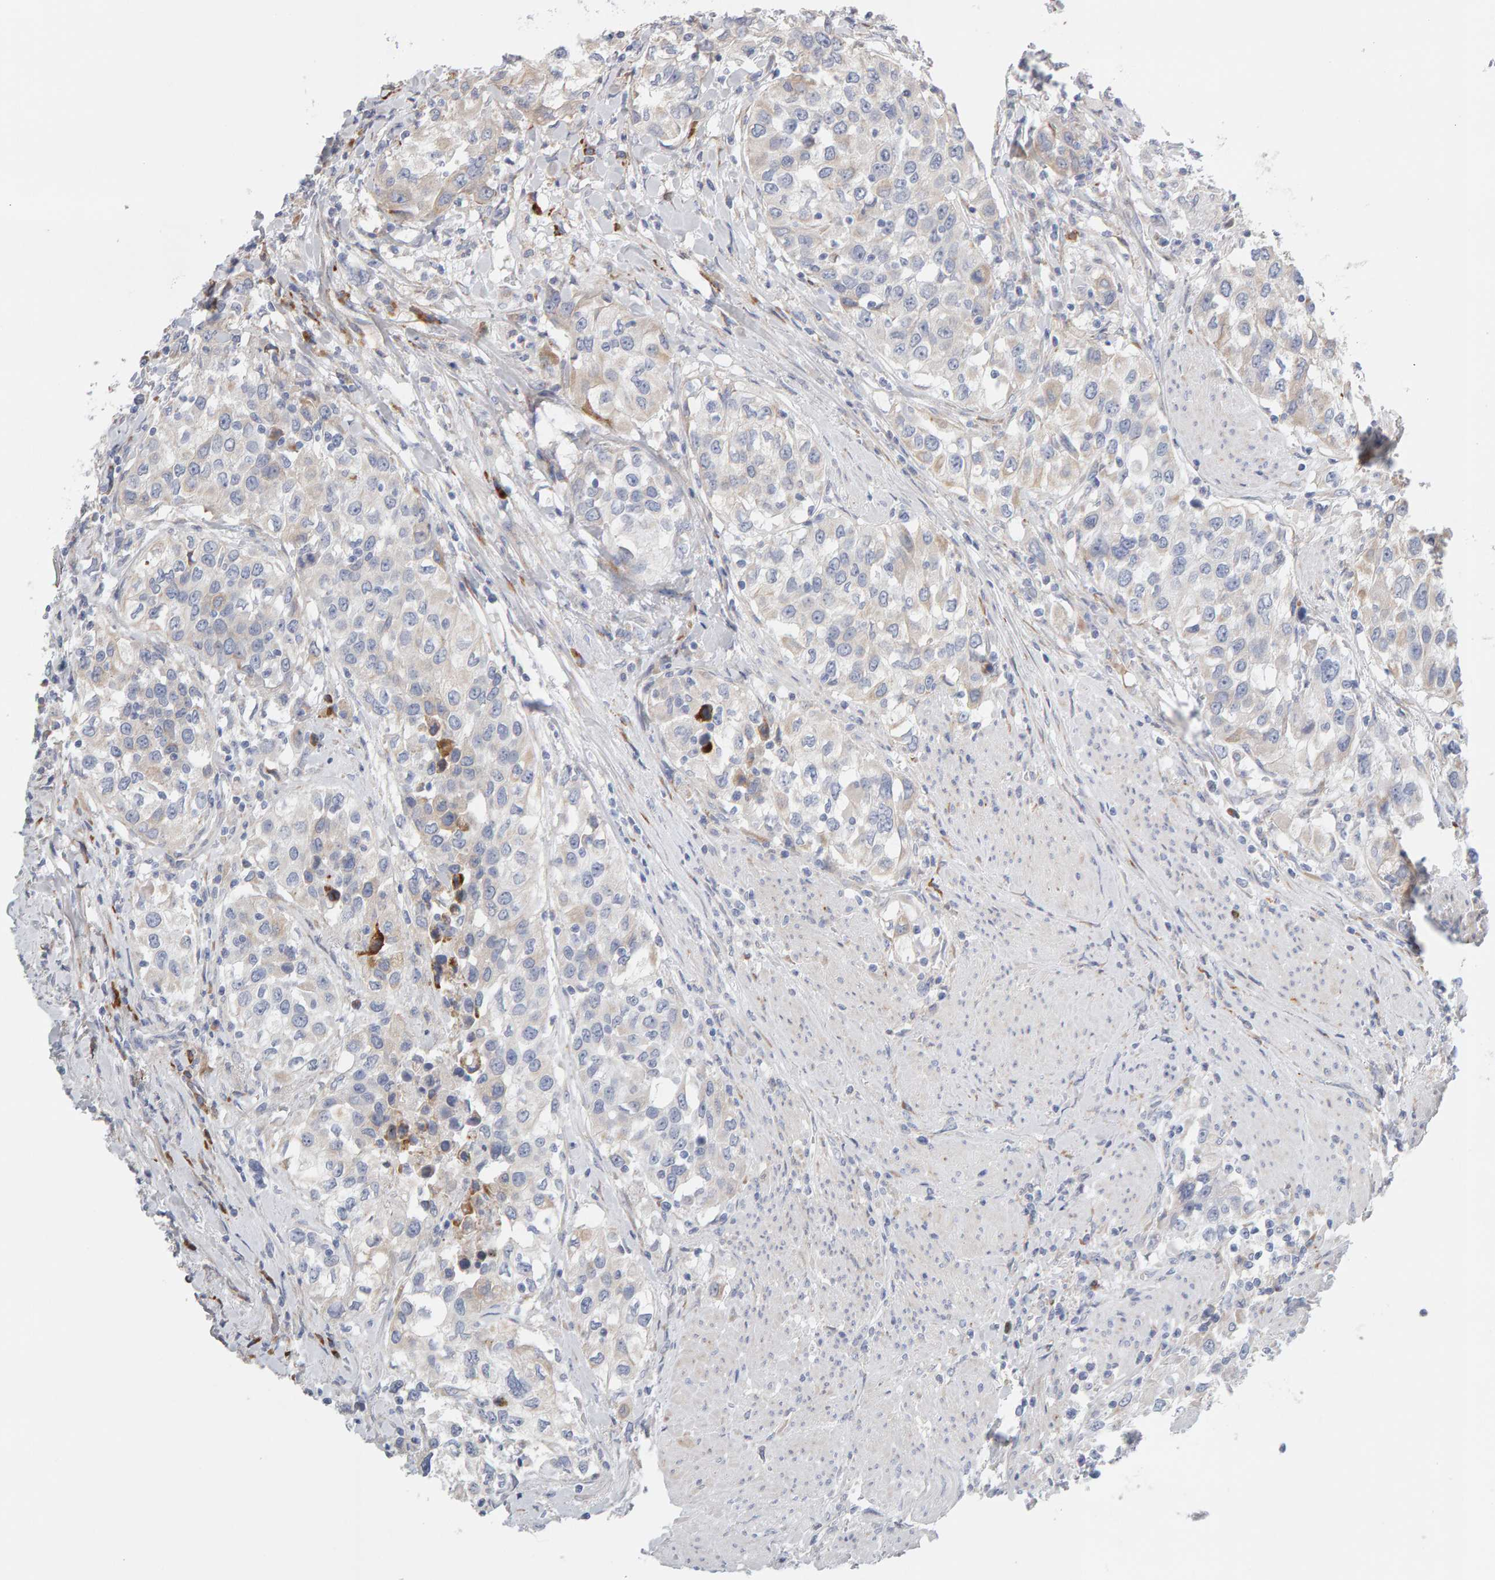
{"staining": {"intensity": "weak", "quantity": "<25%", "location": "cytoplasmic/membranous"}, "tissue": "urothelial cancer", "cell_type": "Tumor cells", "image_type": "cancer", "snomed": [{"axis": "morphology", "description": "Urothelial carcinoma, High grade"}, {"axis": "topography", "description": "Urinary bladder"}], "caption": "Tumor cells show no significant expression in high-grade urothelial carcinoma.", "gene": "ENGASE", "patient": {"sex": "female", "age": 80}}